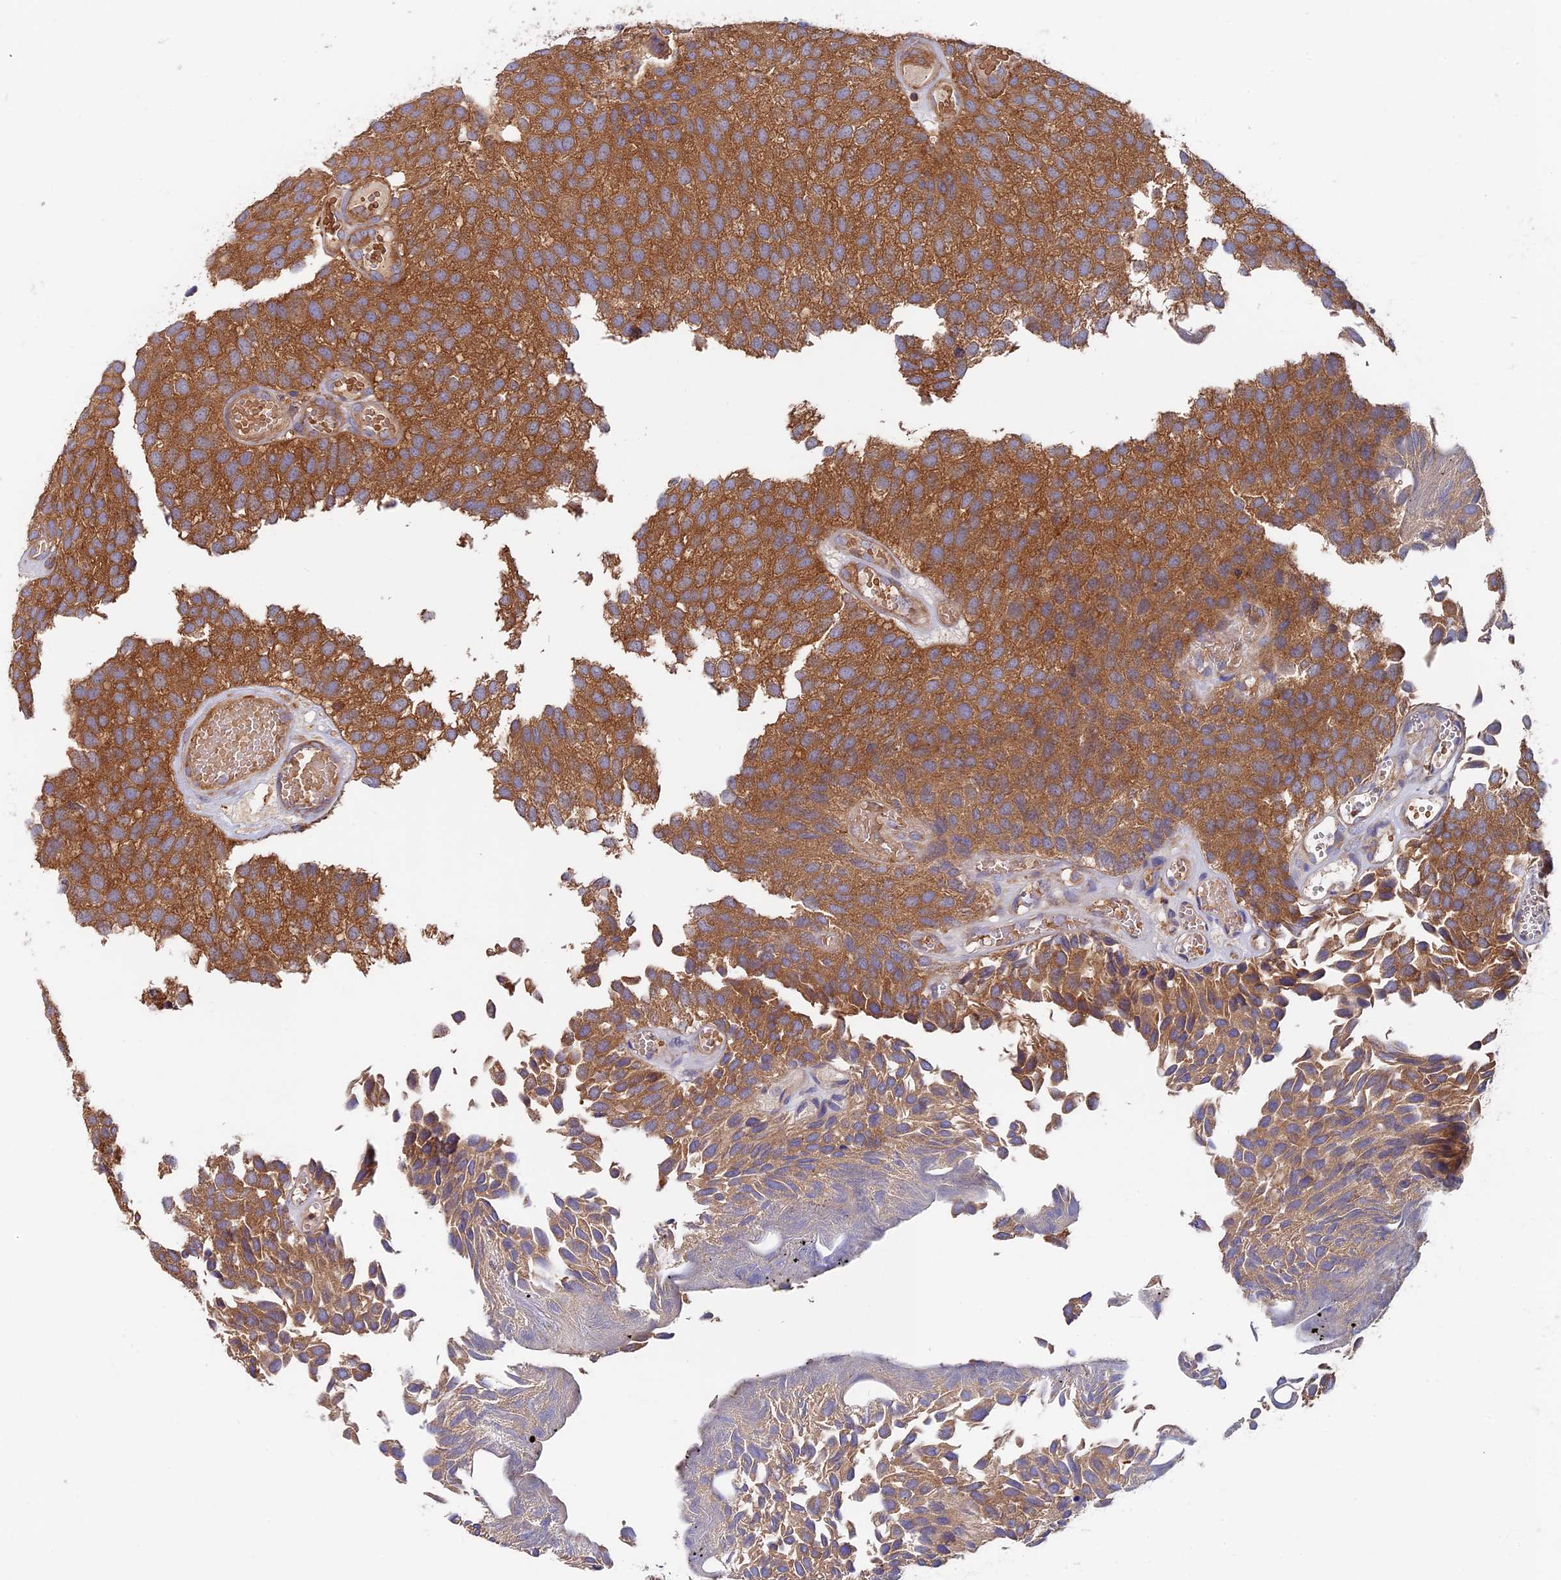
{"staining": {"intensity": "strong", "quantity": ">75%", "location": "cytoplasmic/membranous"}, "tissue": "urothelial cancer", "cell_type": "Tumor cells", "image_type": "cancer", "snomed": [{"axis": "morphology", "description": "Urothelial carcinoma, Low grade"}, {"axis": "topography", "description": "Urinary bladder"}], "caption": "A brown stain highlights strong cytoplasmic/membranous positivity of a protein in human urothelial carcinoma (low-grade) tumor cells.", "gene": "MYO9B", "patient": {"sex": "male", "age": 89}}